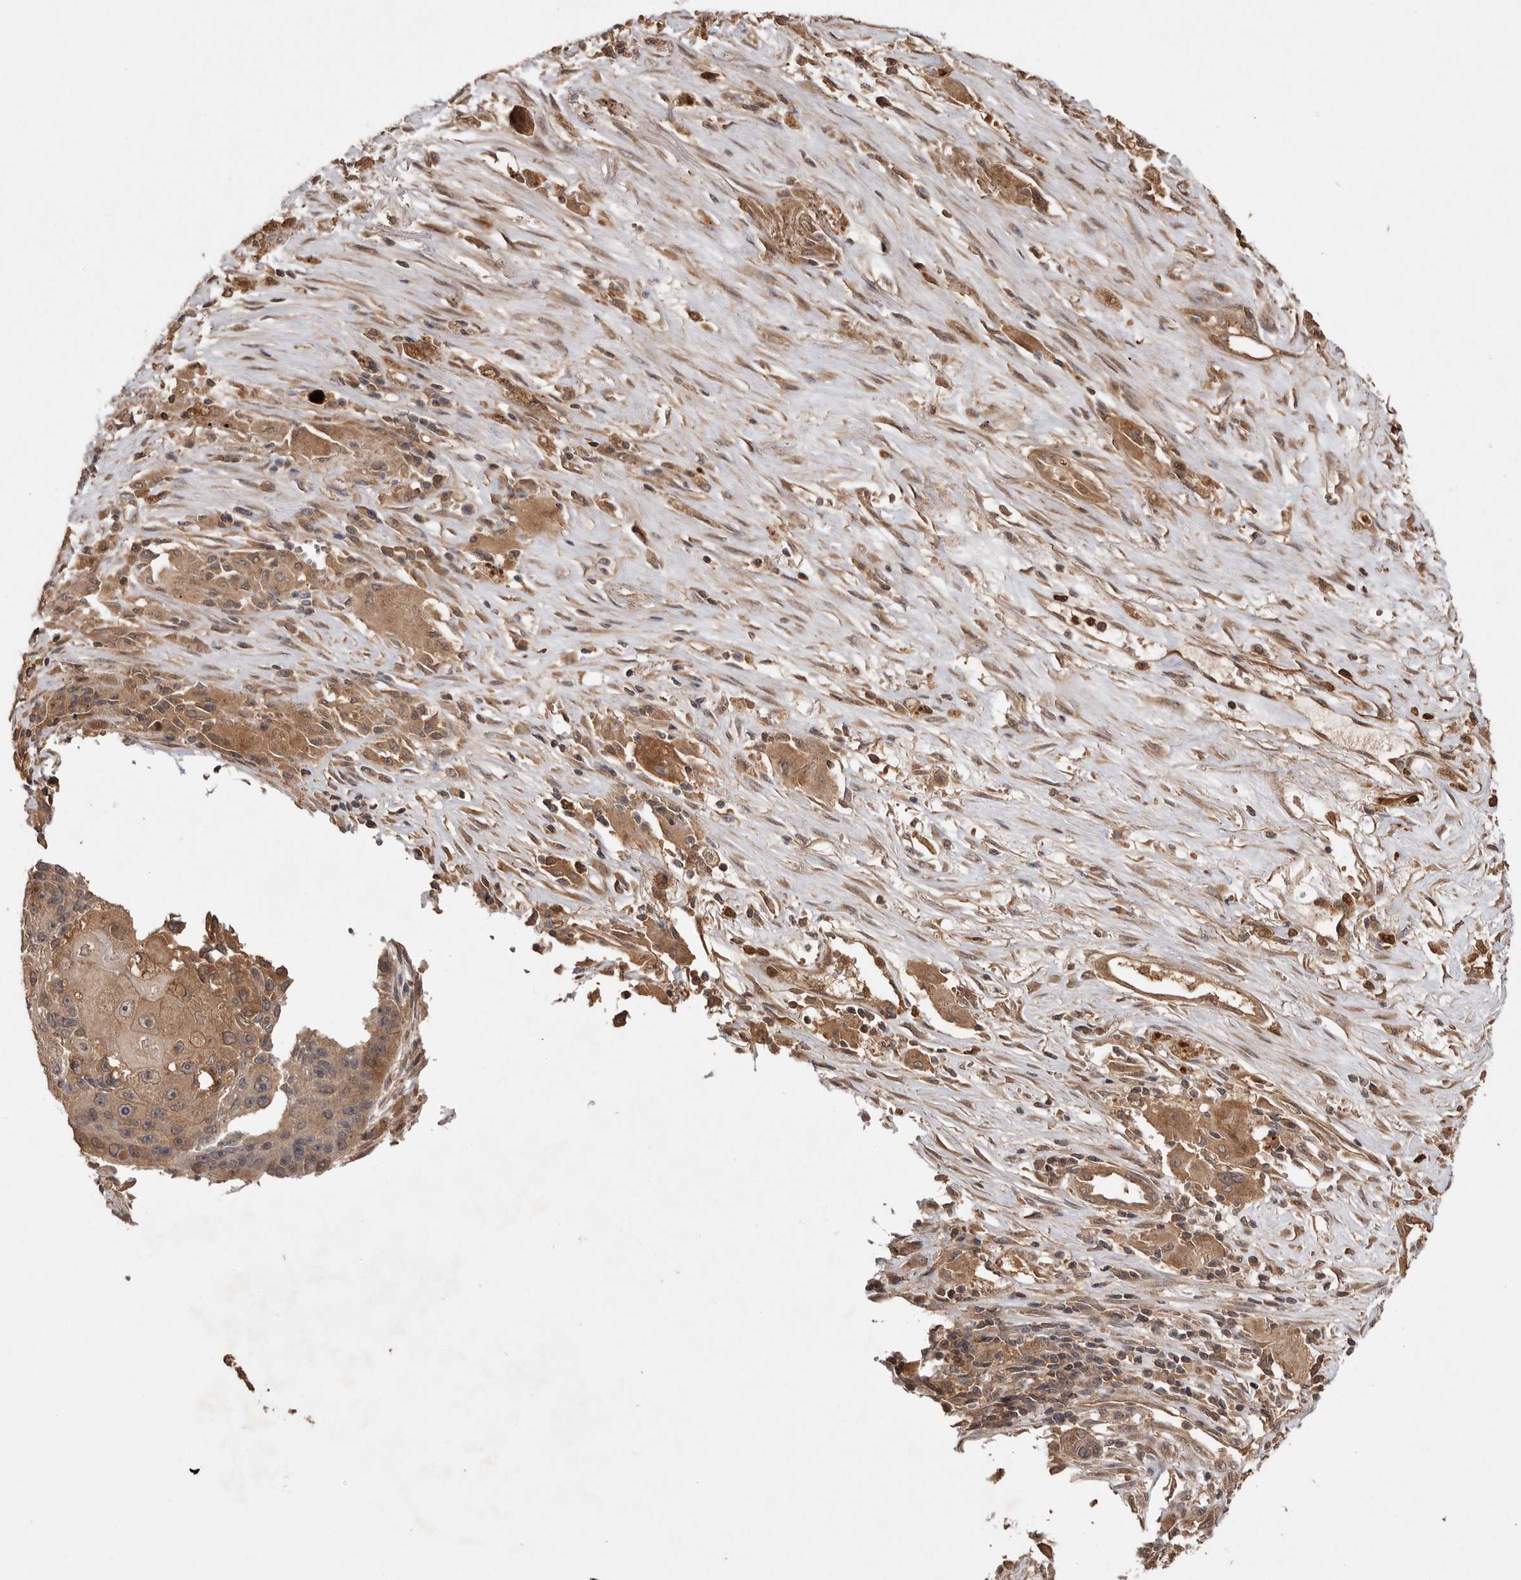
{"staining": {"intensity": "moderate", "quantity": ">75%", "location": "cytoplasmic/membranous"}, "tissue": "lung cancer", "cell_type": "Tumor cells", "image_type": "cancer", "snomed": [{"axis": "morphology", "description": "Squamous cell carcinoma, NOS"}, {"axis": "topography", "description": "Lung"}], "caption": "An immunohistochemistry micrograph of neoplastic tissue is shown. Protein staining in brown highlights moderate cytoplasmic/membranous positivity in lung cancer within tumor cells.", "gene": "VN1R4", "patient": {"sex": "male", "age": 61}}